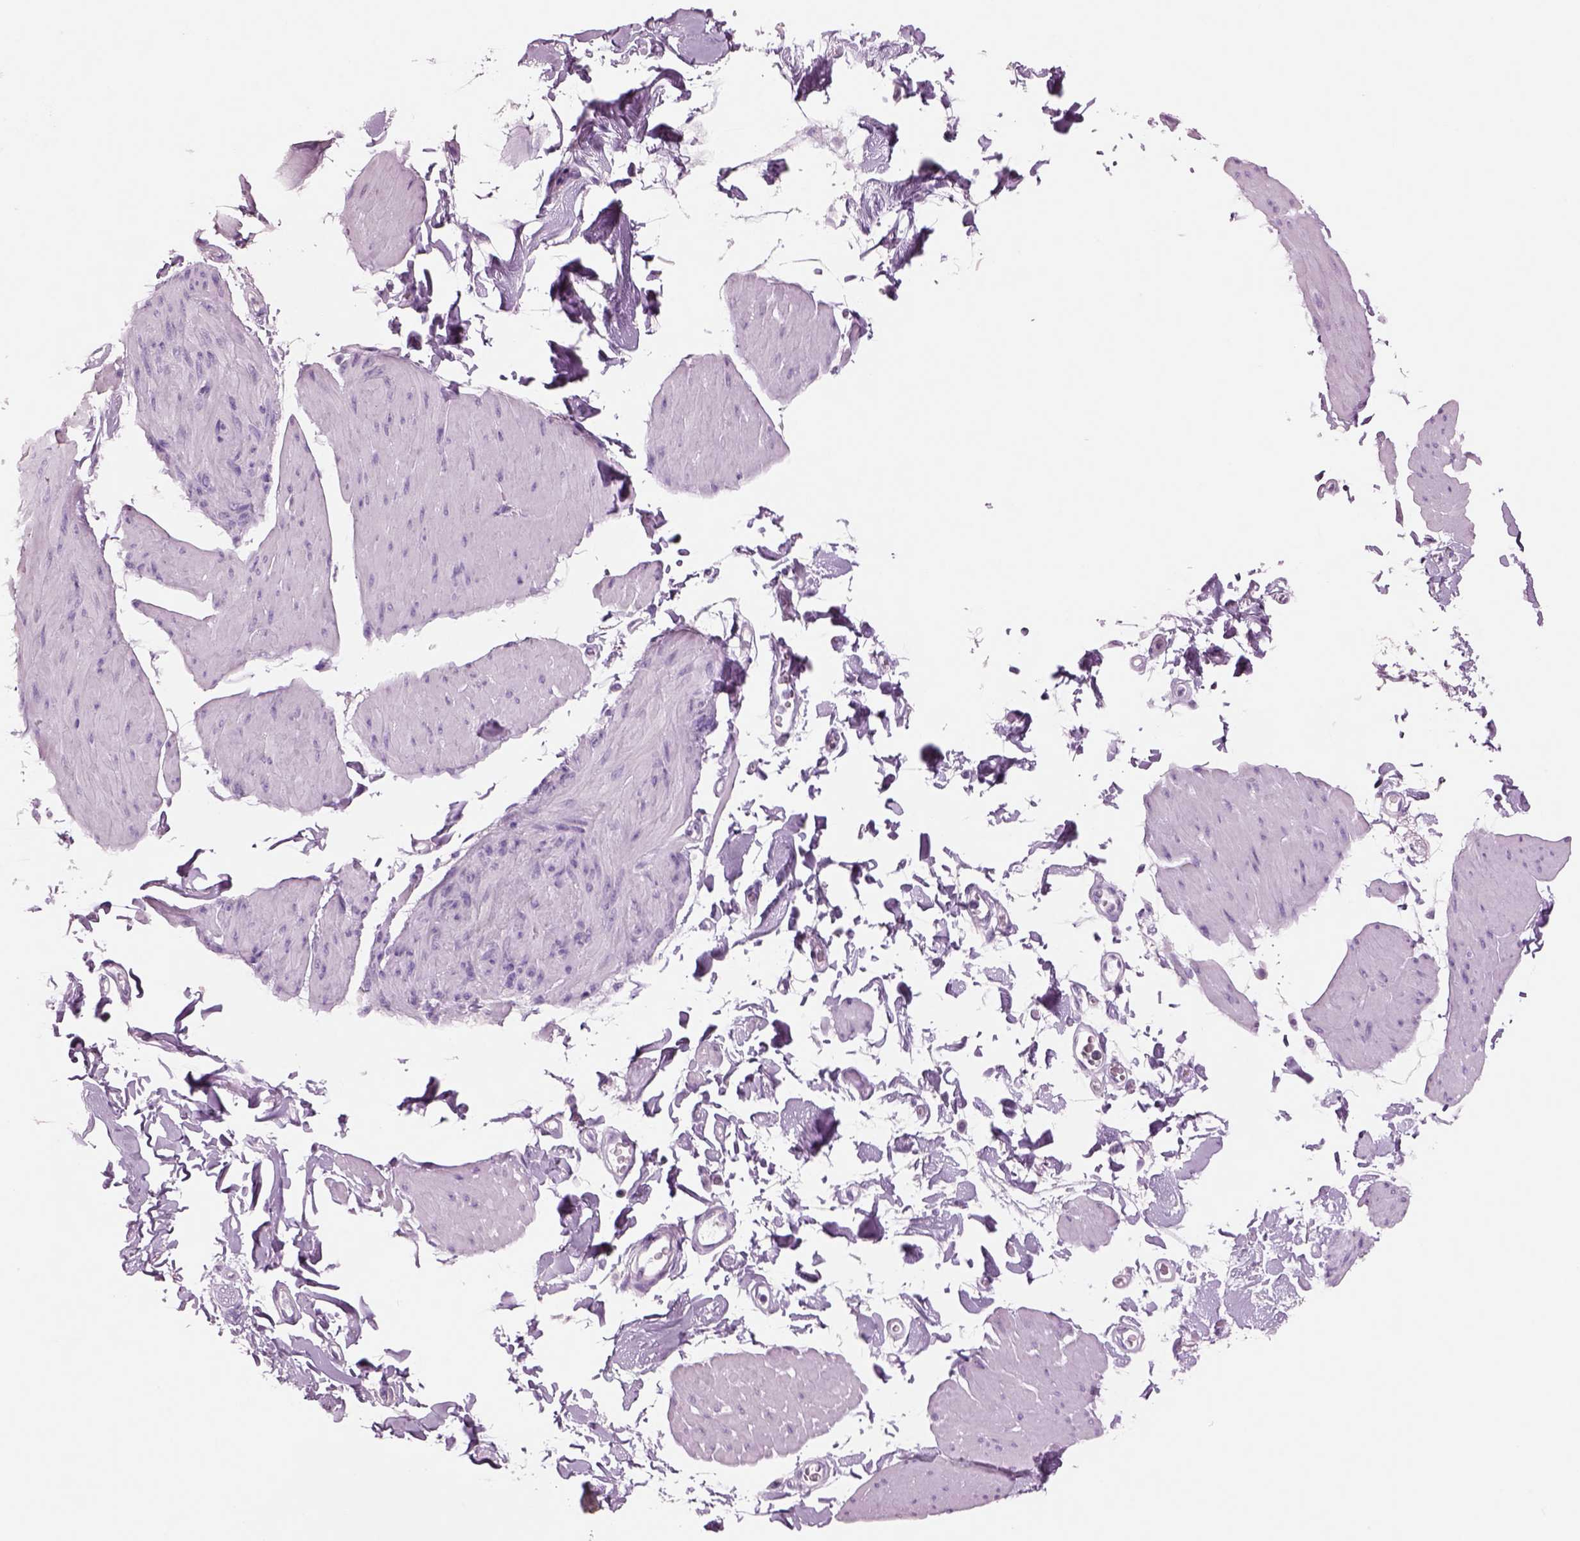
{"staining": {"intensity": "negative", "quantity": "none", "location": "none"}, "tissue": "smooth muscle", "cell_type": "Smooth muscle cells", "image_type": "normal", "snomed": [{"axis": "morphology", "description": "Normal tissue, NOS"}, {"axis": "topography", "description": "Adipose tissue"}, {"axis": "topography", "description": "Smooth muscle"}, {"axis": "topography", "description": "Peripheral nerve tissue"}], "caption": "This is a image of IHC staining of unremarkable smooth muscle, which shows no staining in smooth muscle cells.", "gene": "RHO", "patient": {"sex": "male", "age": 83}}